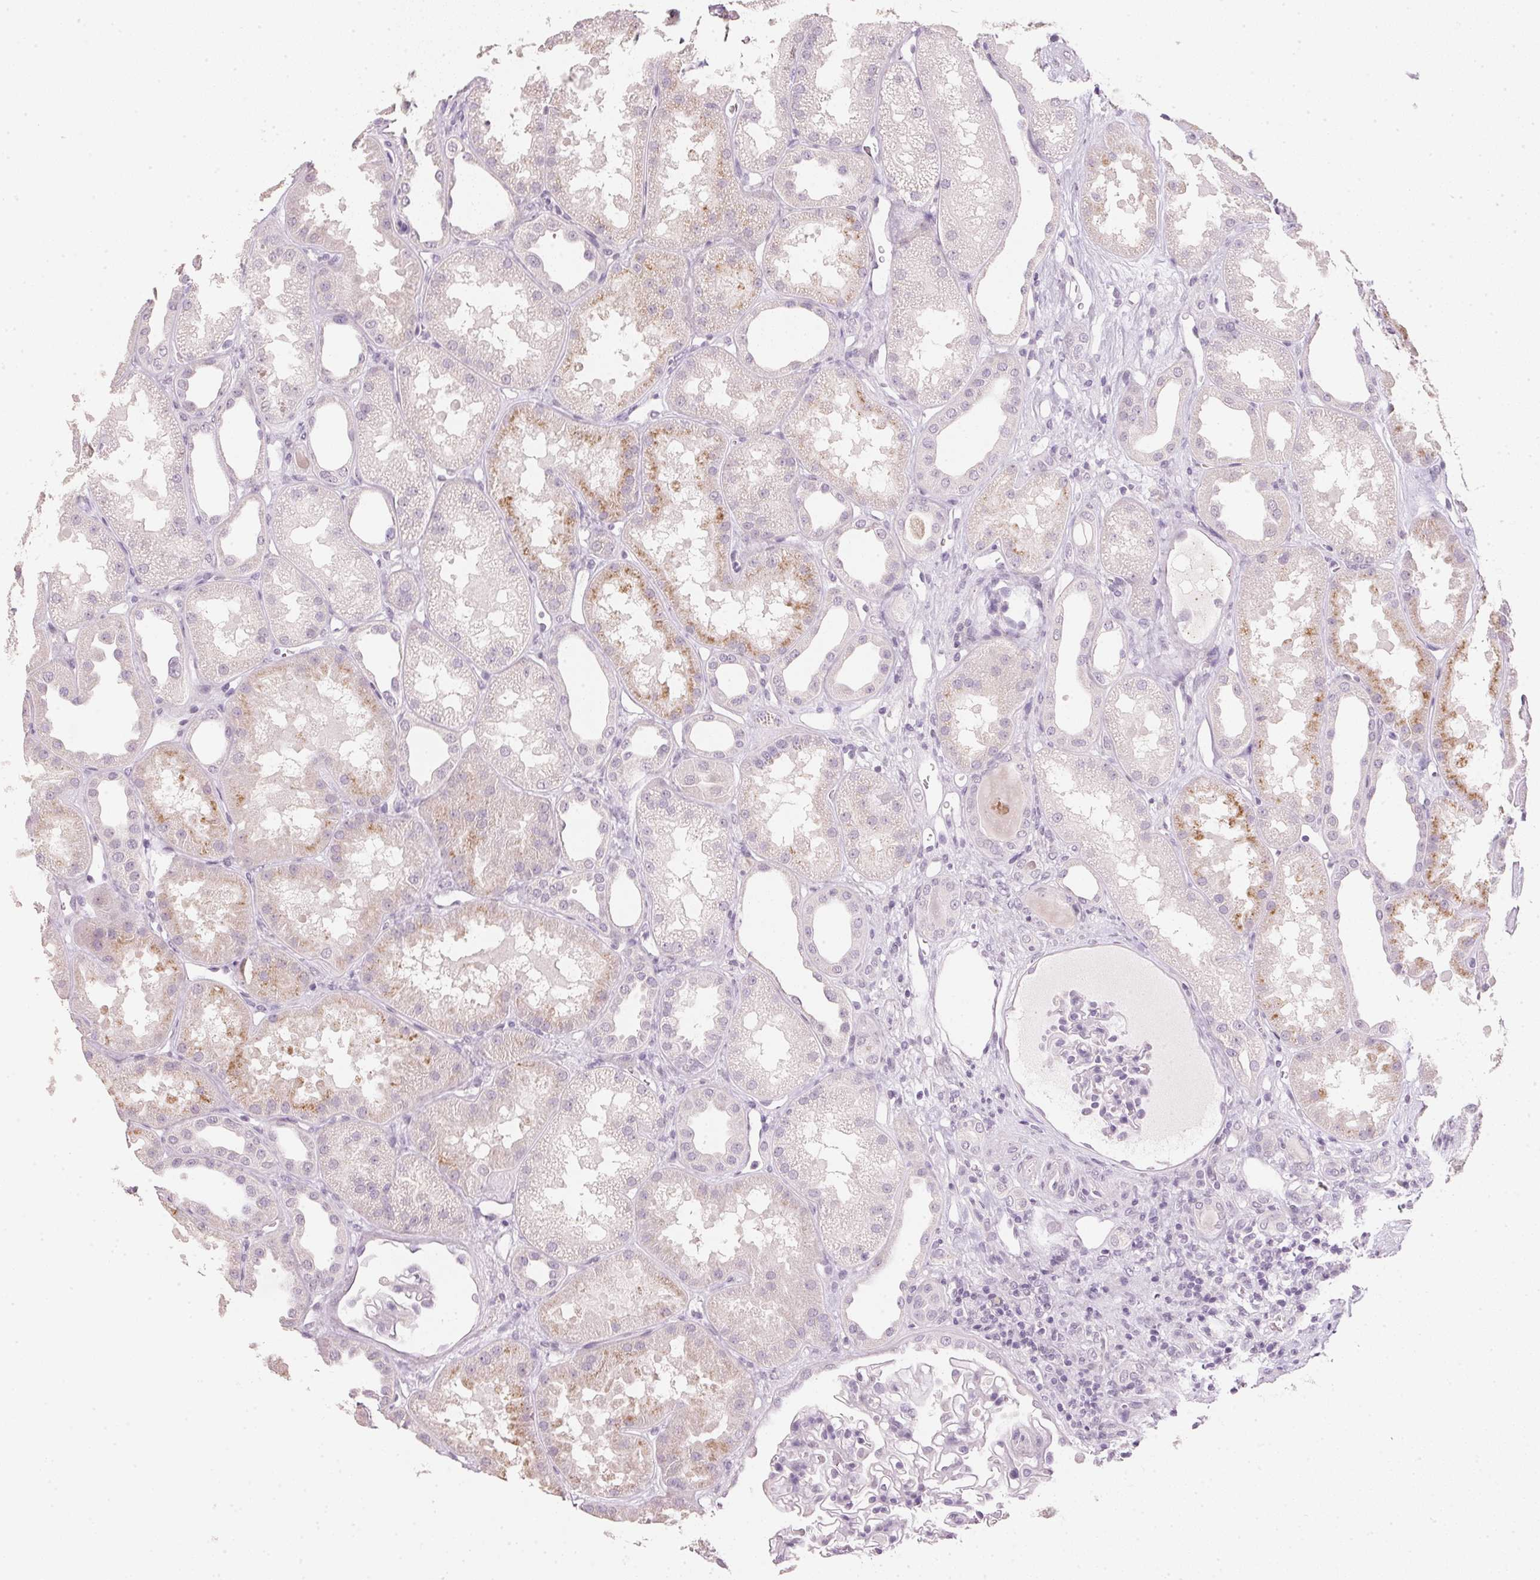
{"staining": {"intensity": "negative", "quantity": "none", "location": "none"}, "tissue": "kidney", "cell_type": "Cells in glomeruli", "image_type": "normal", "snomed": [{"axis": "morphology", "description": "Normal tissue, NOS"}, {"axis": "topography", "description": "Kidney"}], "caption": "Immunohistochemistry micrograph of normal kidney: kidney stained with DAB (3,3'-diaminobenzidine) exhibits no significant protein expression in cells in glomeruli.", "gene": "IGFBP1", "patient": {"sex": "male", "age": 61}}